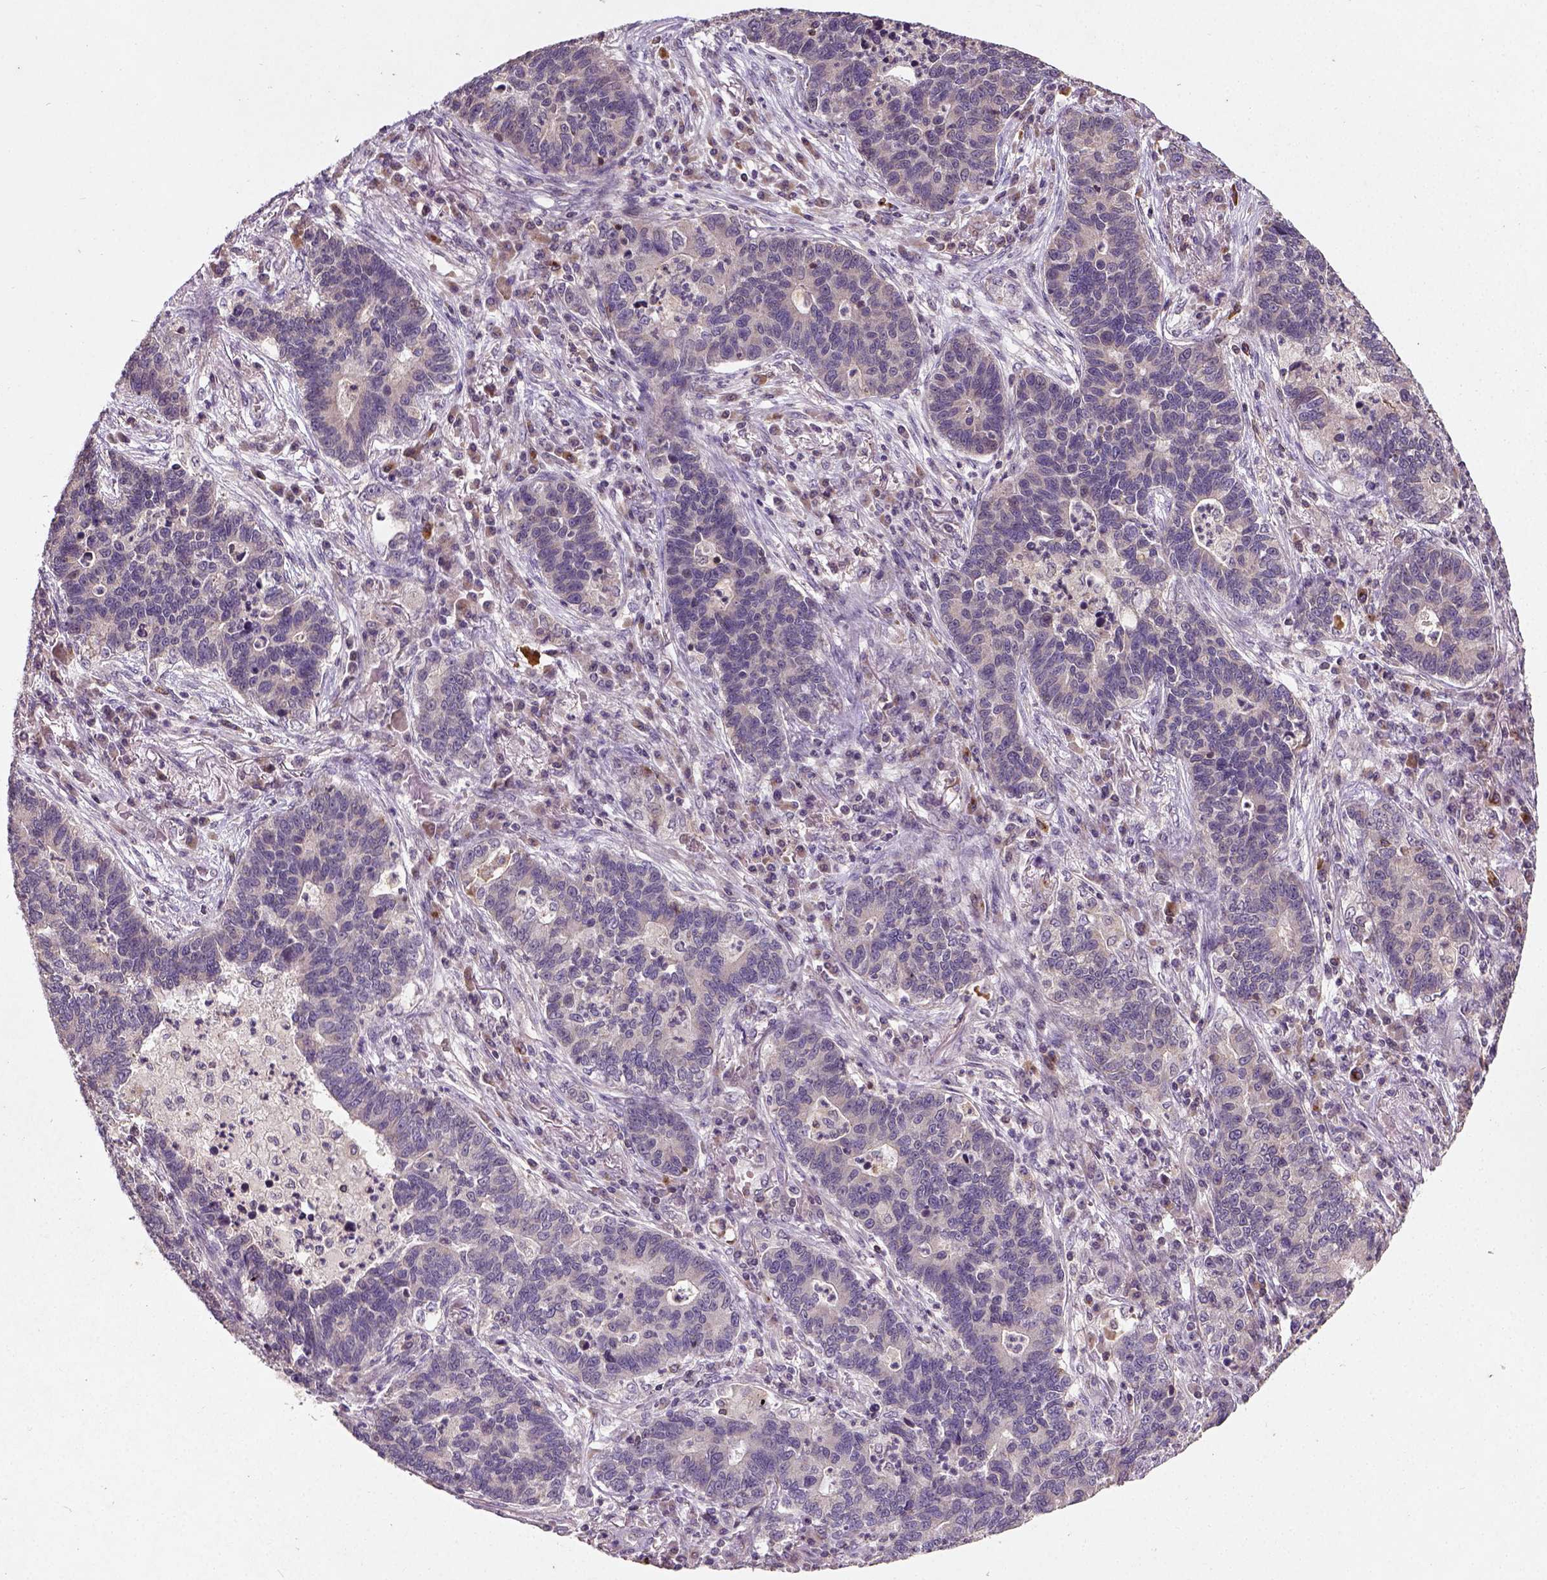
{"staining": {"intensity": "negative", "quantity": "none", "location": "none"}, "tissue": "lung cancer", "cell_type": "Tumor cells", "image_type": "cancer", "snomed": [{"axis": "morphology", "description": "Adenocarcinoma, NOS"}, {"axis": "topography", "description": "Lung"}], "caption": "DAB (3,3'-diaminobenzidine) immunohistochemical staining of lung cancer (adenocarcinoma) reveals no significant expression in tumor cells.", "gene": "CAMKK1", "patient": {"sex": "female", "age": 57}}